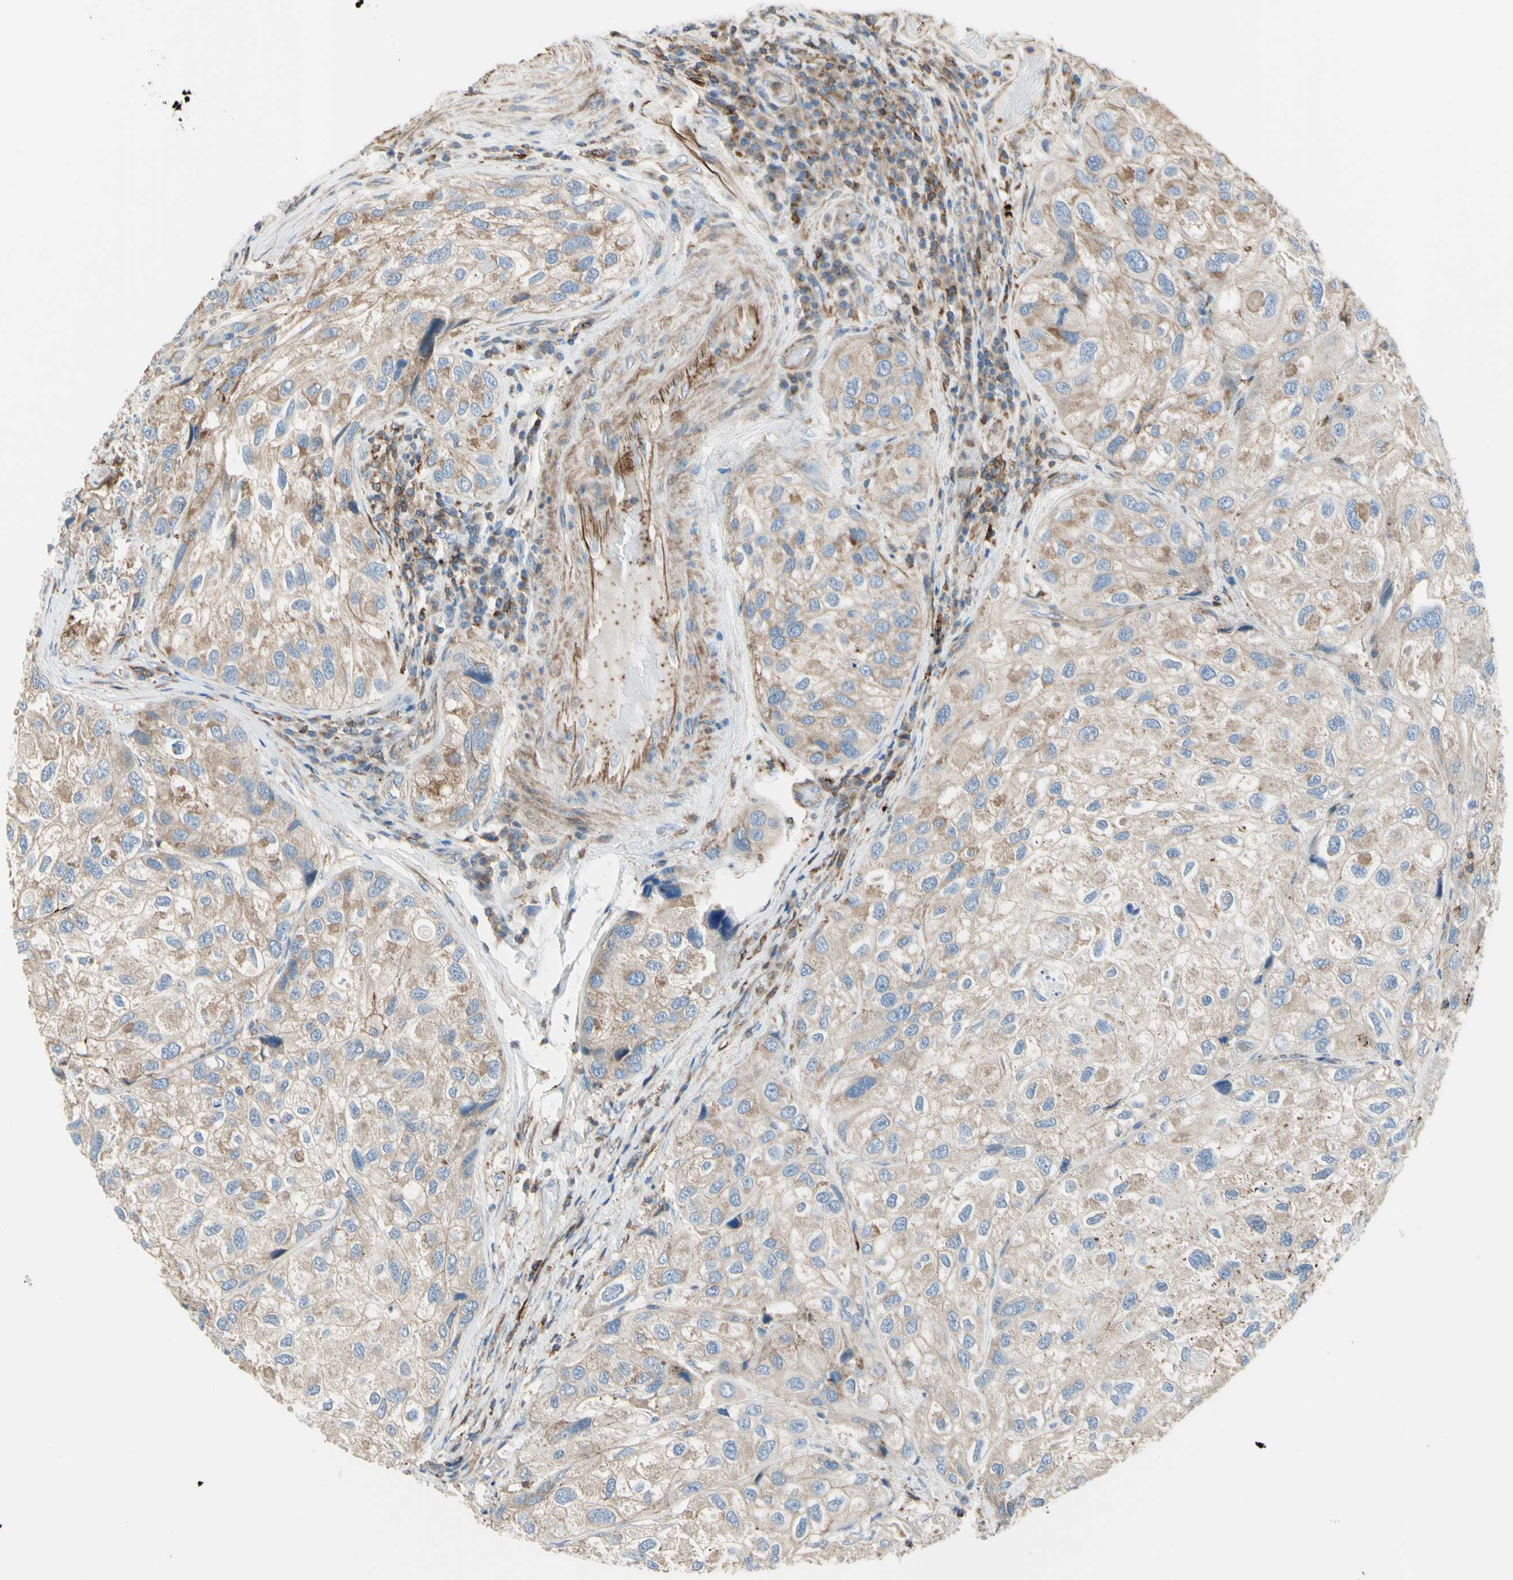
{"staining": {"intensity": "weak", "quantity": ">75%", "location": "cytoplasmic/membranous"}, "tissue": "urothelial cancer", "cell_type": "Tumor cells", "image_type": "cancer", "snomed": [{"axis": "morphology", "description": "Urothelial carcinoma, High grade"}, {"axis": "topography", "description": "Urinary bladder"}], "caption": "About >75% of tumor cells in urothelial cancer display weak cytoplasmic/membranous protein expression as visualized by brown immunohistochemical staining.", "gene": "SEMA4C", "patient": {"sex": "female", "age": 64}}